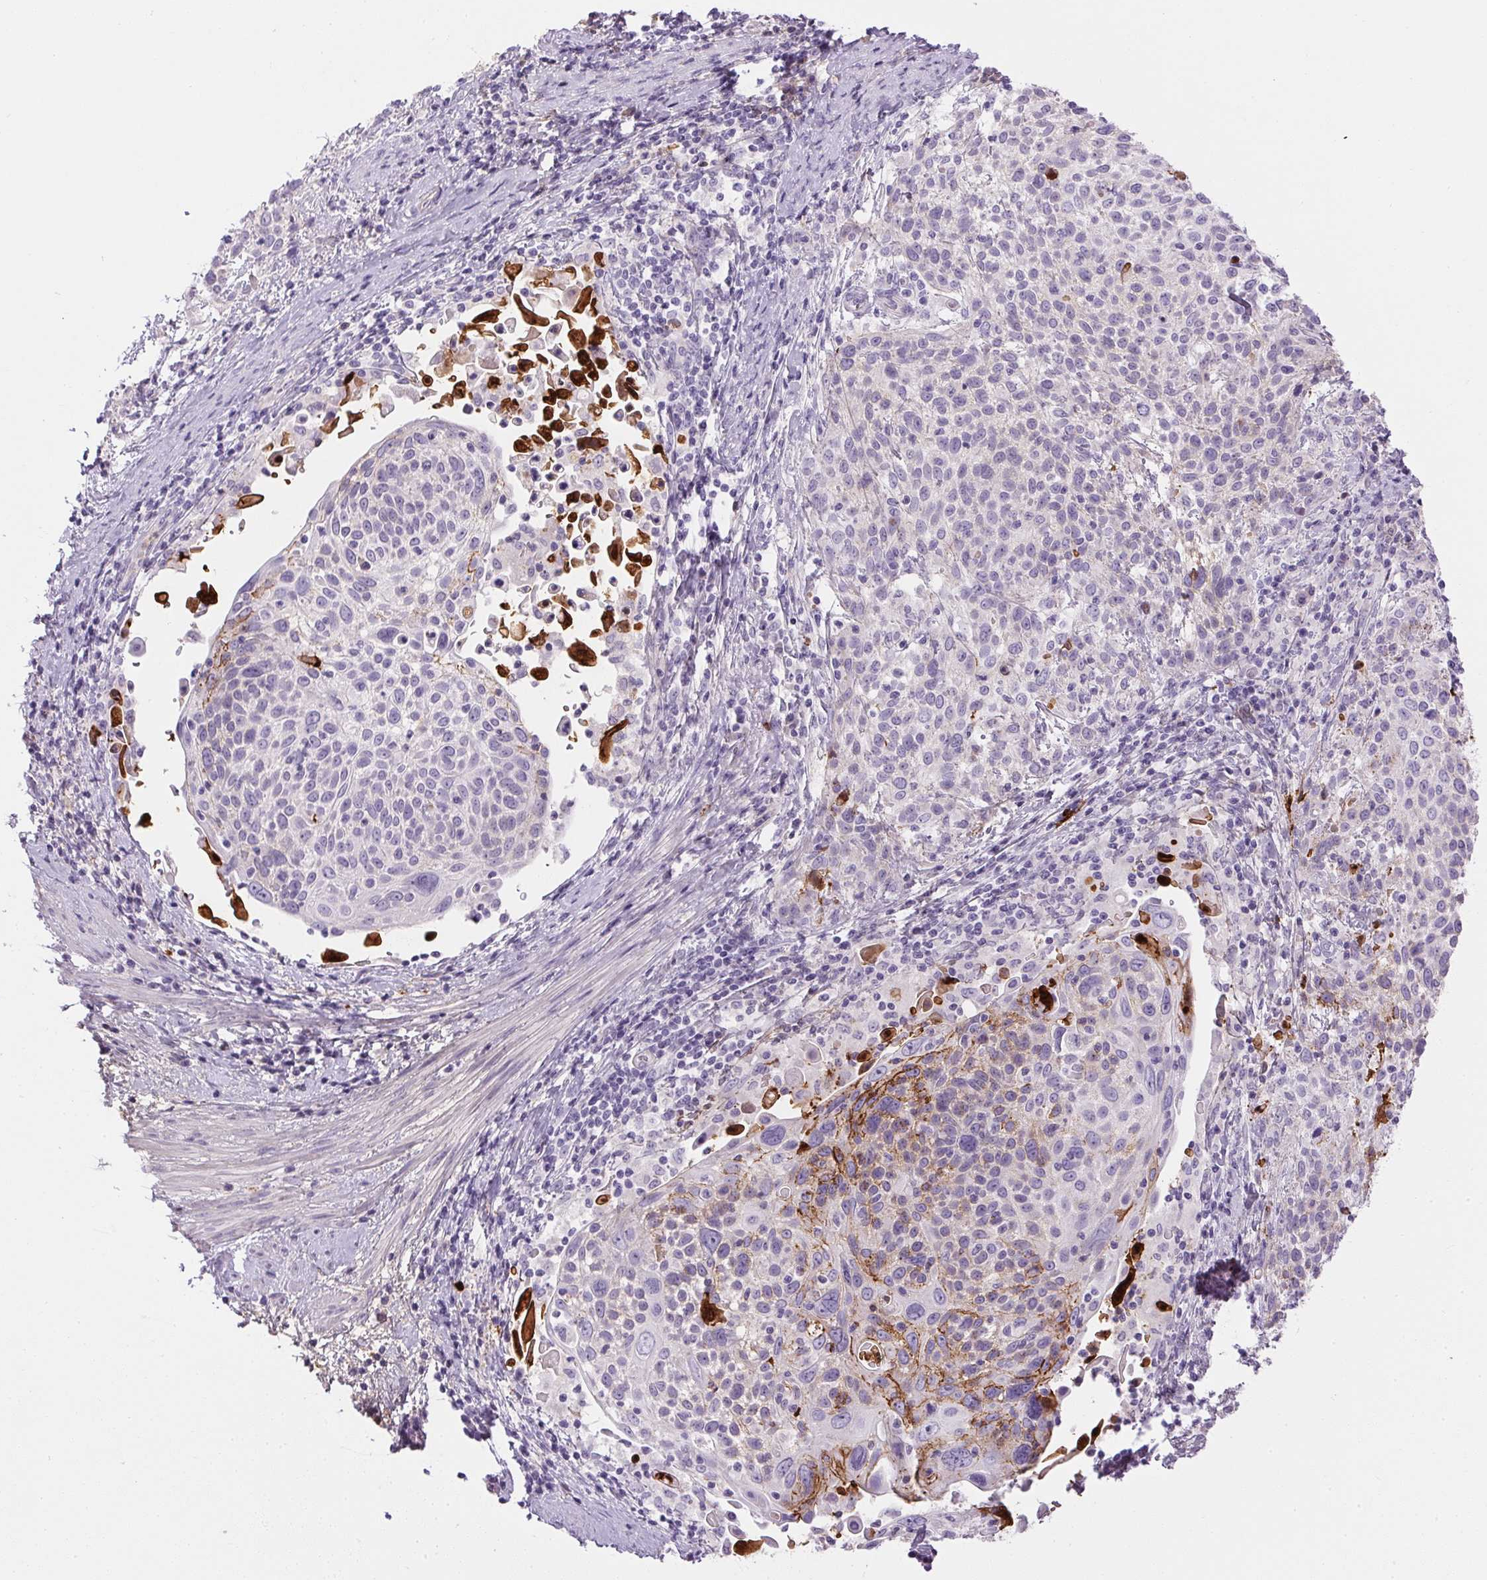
{"staining": {"intensity": "moderate", "quantity": "<25%", "location": "cytoplasmic/membranous"}, "tissue": "cervical cancer", "cell_type": "Tumor cells", "image_type": "cancer", "snomed": [{"axis": "morphology", "description": "Squamous cell carcinoma, NOS"}, {"axis": "topography", "description": "Cervix"}], "caption": "Immunohistochemical staining of human cervical cancer exhibits low levels of moderate cytoplasmic/membranous protein staining in approximately <25% of tumor cells. The protein is stained brown, and the nuclei are stained in blue (DAB (3,3'-diaminobenzidine) IHC with brightfield microscopy, high magnification).", "gene": "ORM1", "patient": {"sex": "female", "age": 61}}